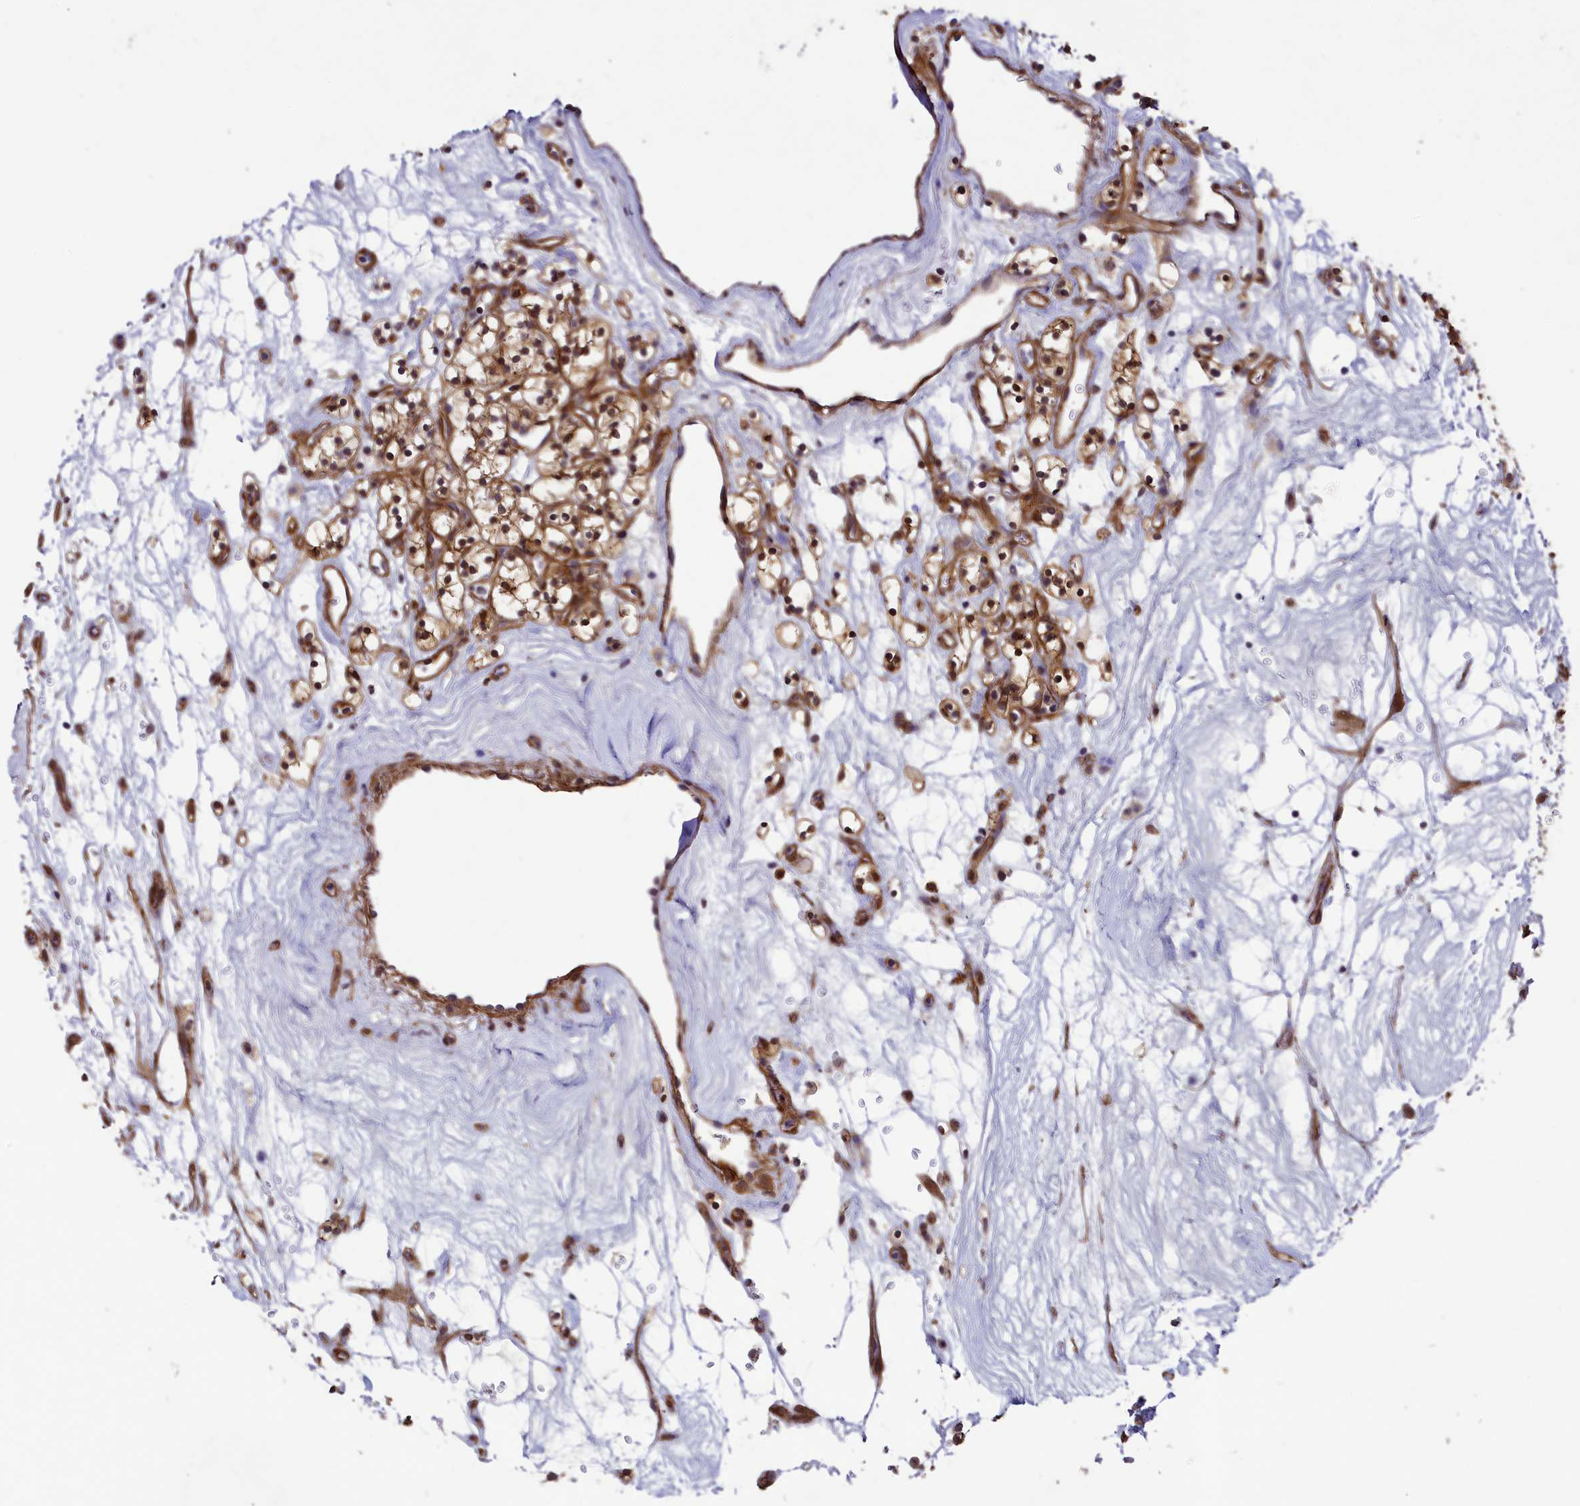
{"staining": {"intensity": "moderate", "quantity": ">75%", "location": "cytoplasmic/membranous,nuclear"}, "tissue": "renal cancer", "cell_type": "Tumor cells", "image_type": "cancer", "snomed": [{"axis": "morphology", "description": "Adenocarcinoma, NOS"}, {"axis": "topography", "description": "Kidney"}], "caption": "Renal cancer was stained to show a protein in brown. There is medium levels of moderate cytoplasmic/membranous and nuclear staining in about >75% of tumor cells. The protein of interest is shown in brown color, while the nuclei are stained blue.", "gene": "TNS1", "patient": {"sex": "female", "age": 57}}